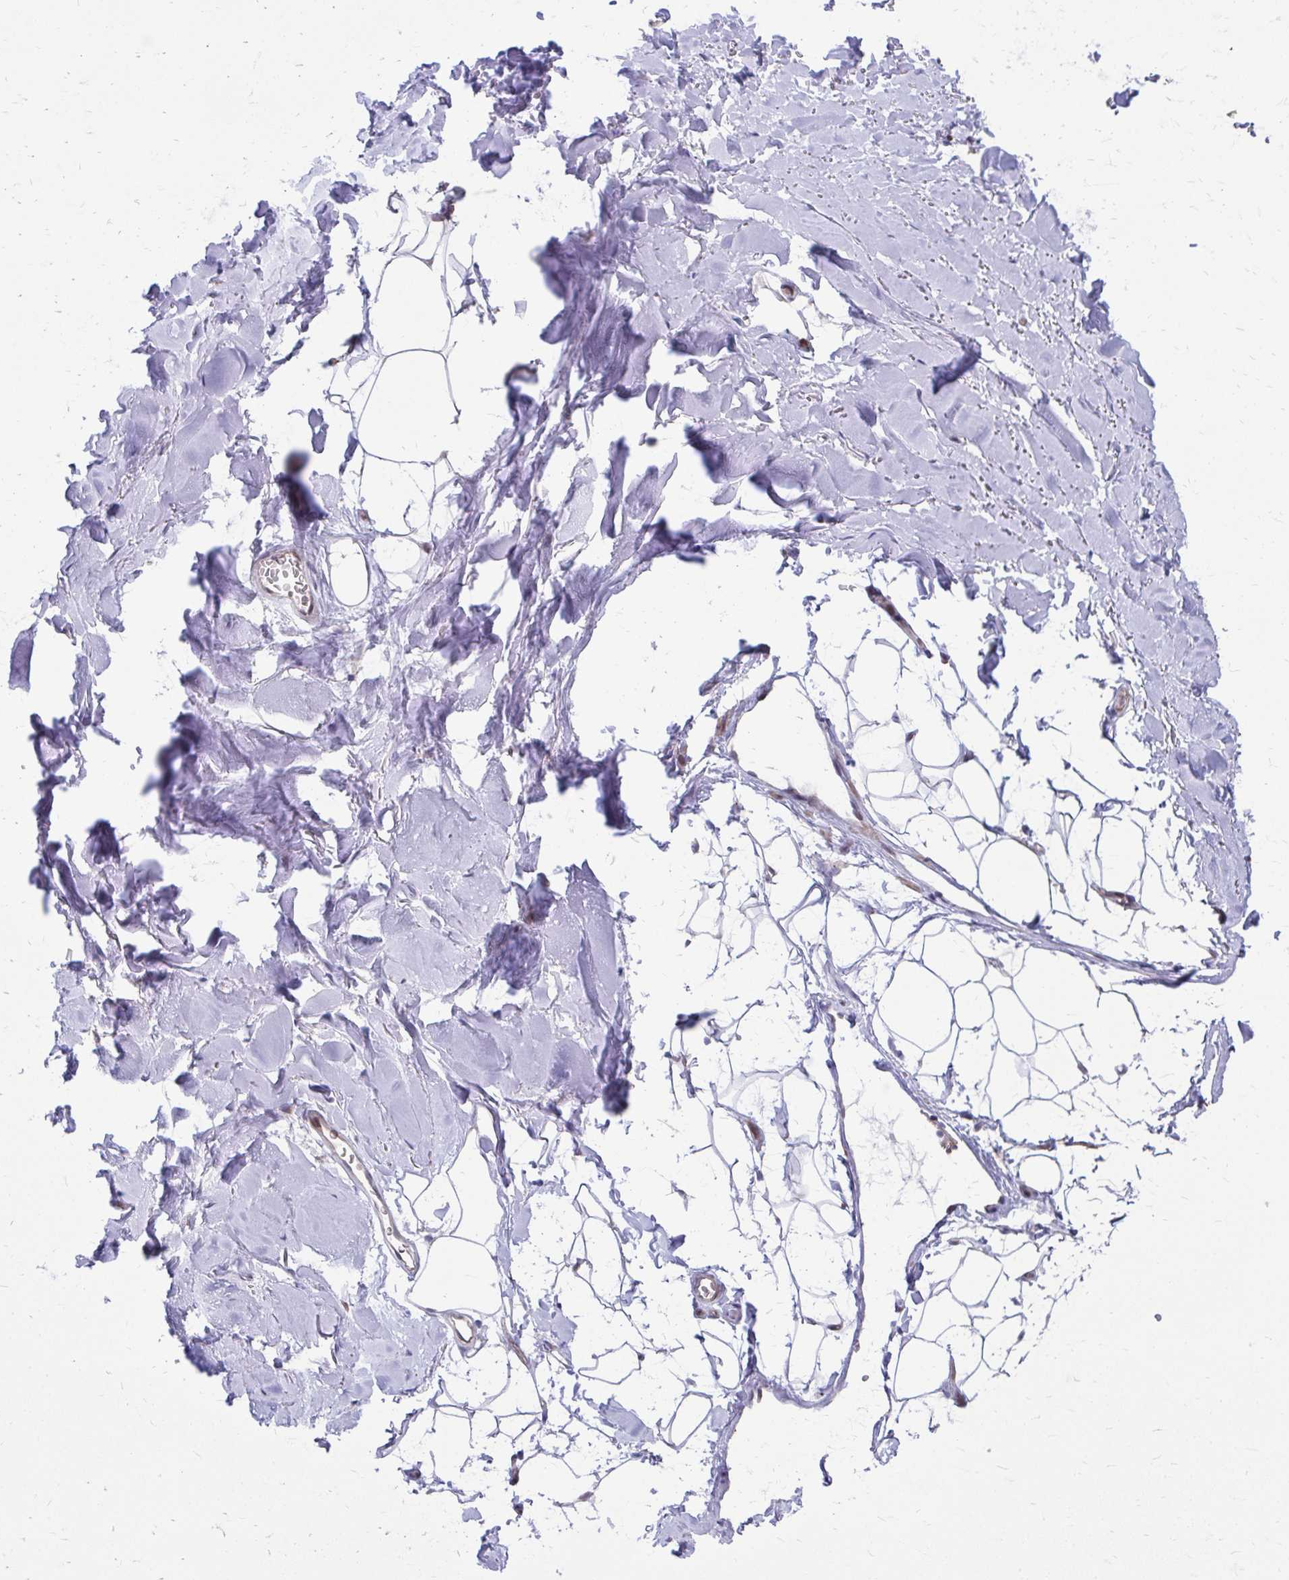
{"staining": {"intensity": "negative", "quantity": "none", "location": "none"}, "tissue": "adipose tissue", "cell_type": "Adipocytes", "image_type": "normal", "snomed": [{"axis": "morphology", "description": "Normal tissue, NOS"}, {"axis": "topography", "description": "Cartilage tissue"}, {"axis": "topography", "description": "Bronchus"}], "caption": "A high-resolution histopathology image shows immunohistochemistry (IHC) staining of normal adipose tissue, which displays no significant staining in adipocytes.", "gene": "ANKRD30B", "patient": {"sex": "female", "age": 79}}